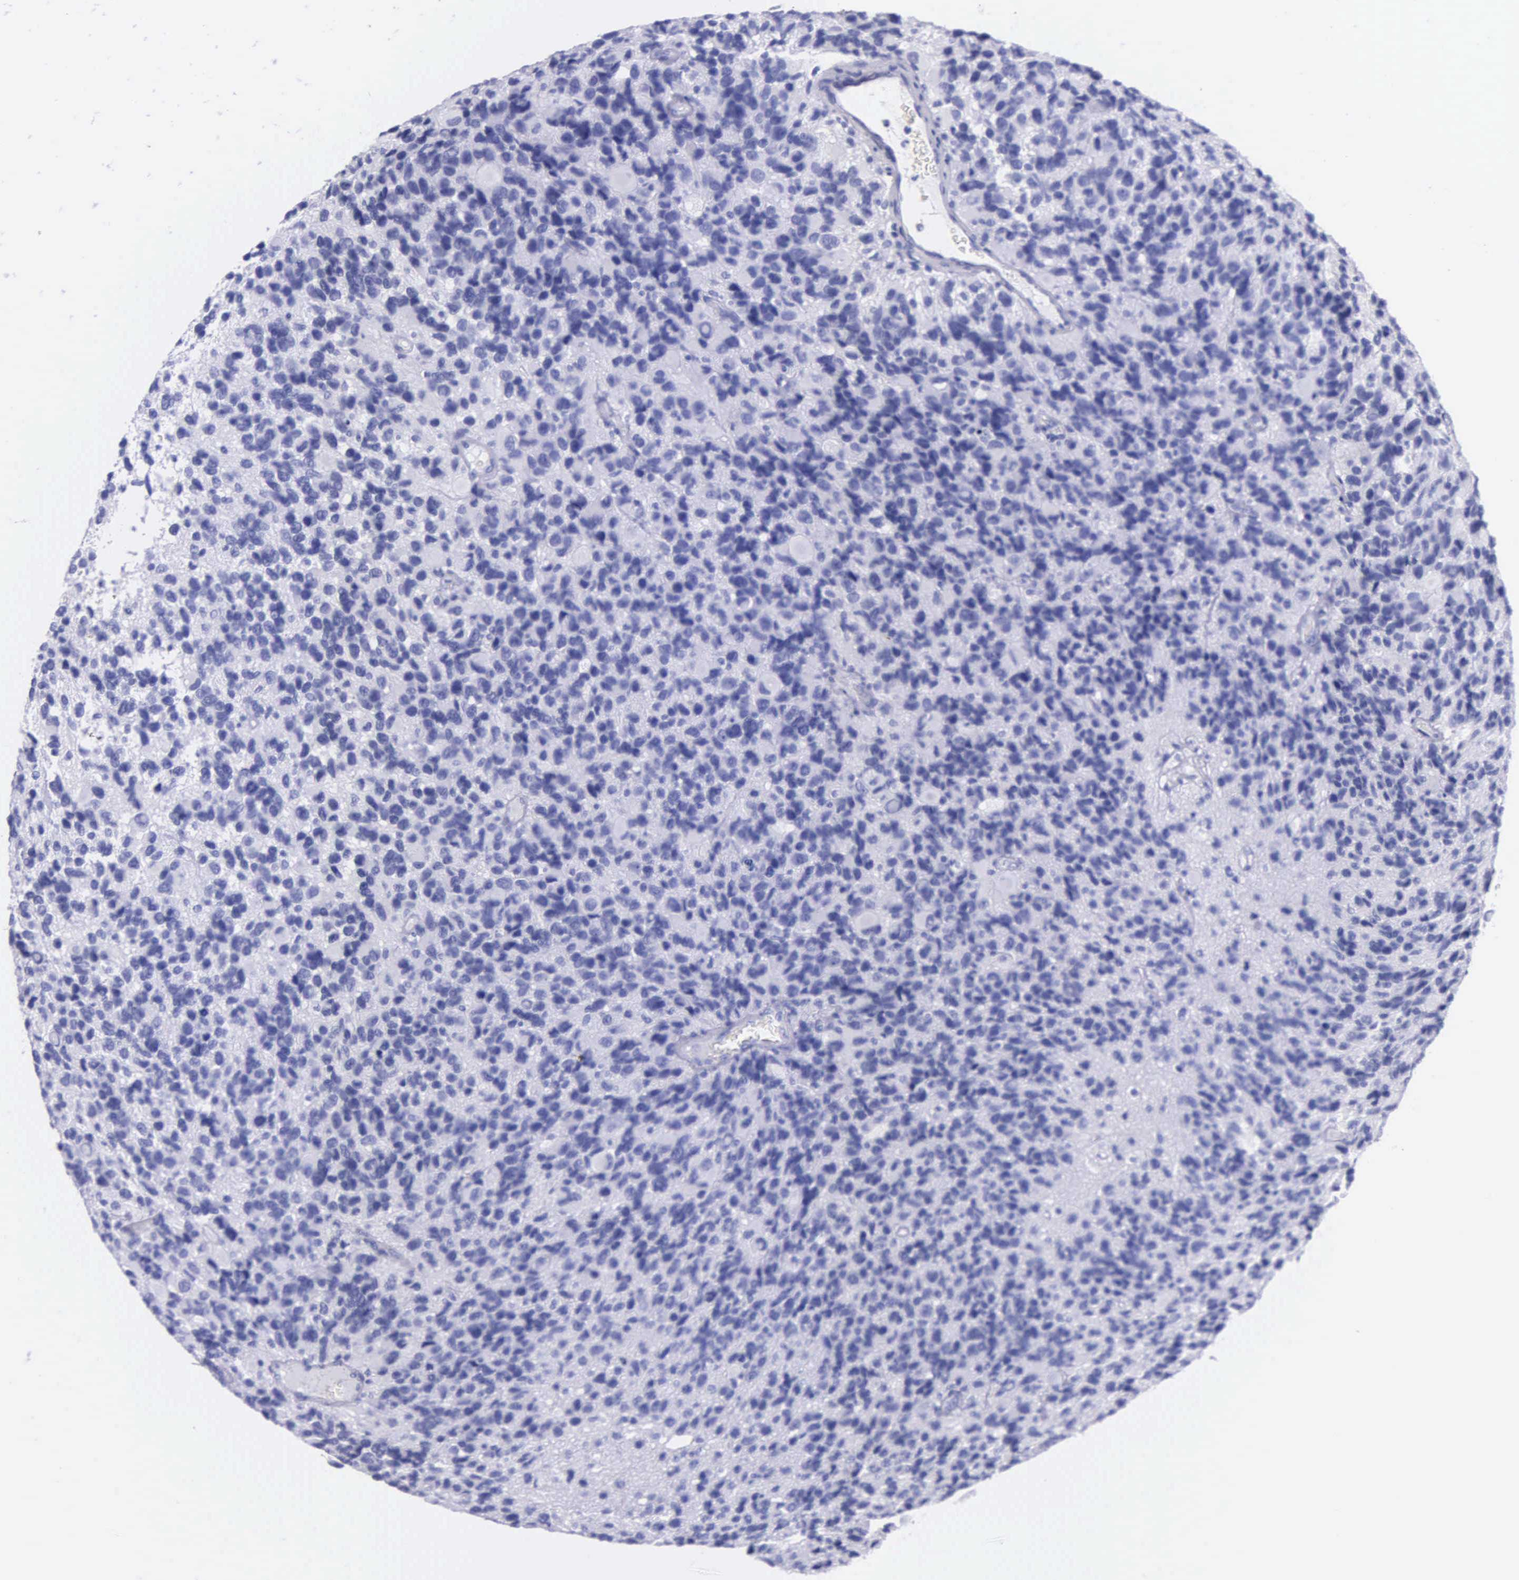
{"staining": {"intensity": "negative", "quantity": "none", "location": "none"}, "tissue": "glioma", "cell_type": "Tumor cells", "image_type": "cancer", "snomed": [{"axis": "morphology", "description": "Glioma, malignant, High grade"}, {"axis": "topography", "description": "Brain"}], "caption": "IHC image of neoplastic tissue: glioma stained with DAB demonstrates no significant protein positivity in tumor cells.", "gene": "KLK3", "patient": {"sex": "male", "age": 77}}